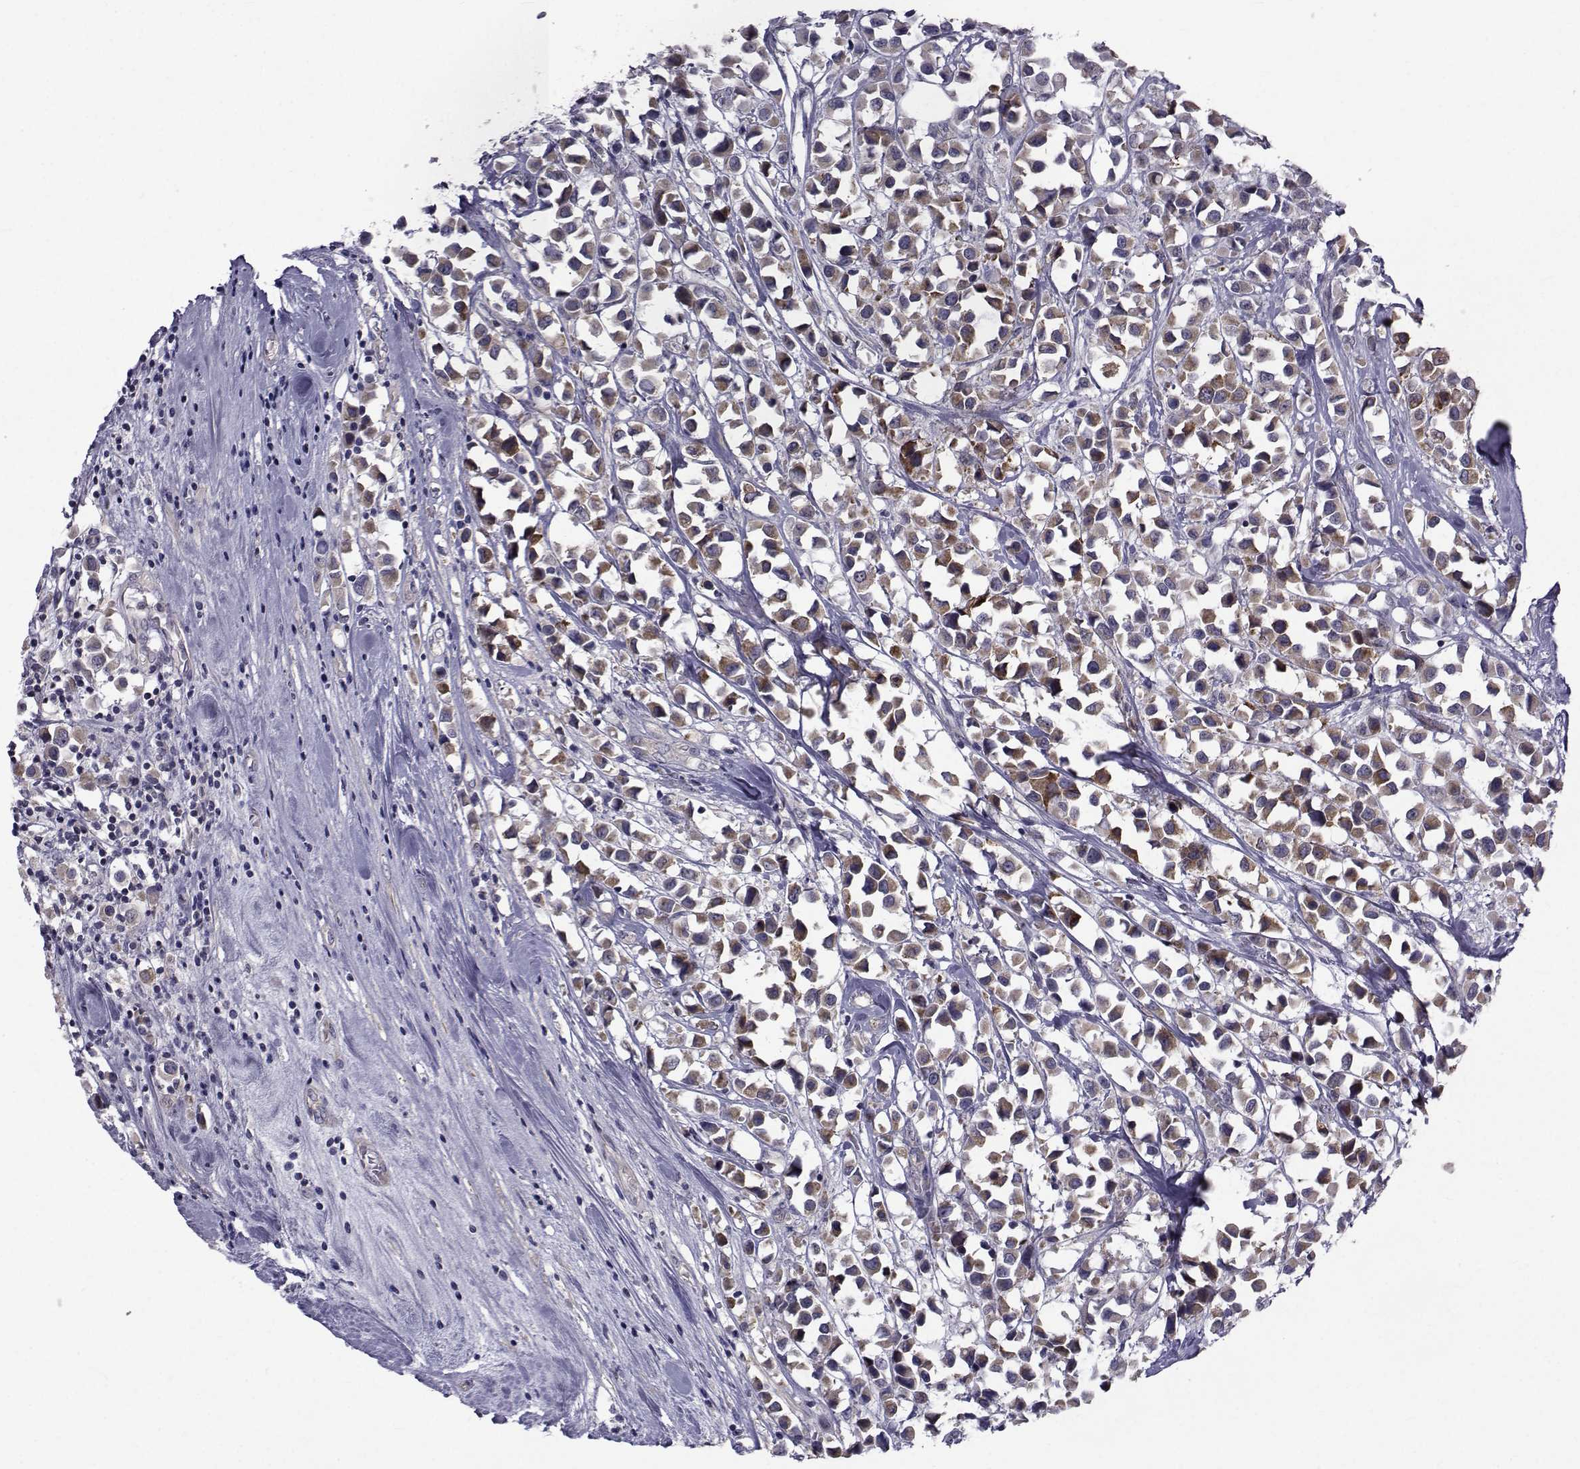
{"staining": {"intensity": "moderate", "quantity": "<25%", "location": "cytoplasmic/membranous"}, "tissue": "breast cancer", "cell_type": "Tumor cells", "image_type": "cancer", "snomed": [{"axis": "morphology", "description": "Duct carcinoma"}, {"axis": "topography", "description": "Breast"}], "caption": "Tumor cells demonstrate low levels of moderate cytoplasmic/membranous staining in approximately <25% of cells in human breast intraductal carcinoma.", "gene": "CFAP74", "patient": {"sex": "female", "age": 61}}